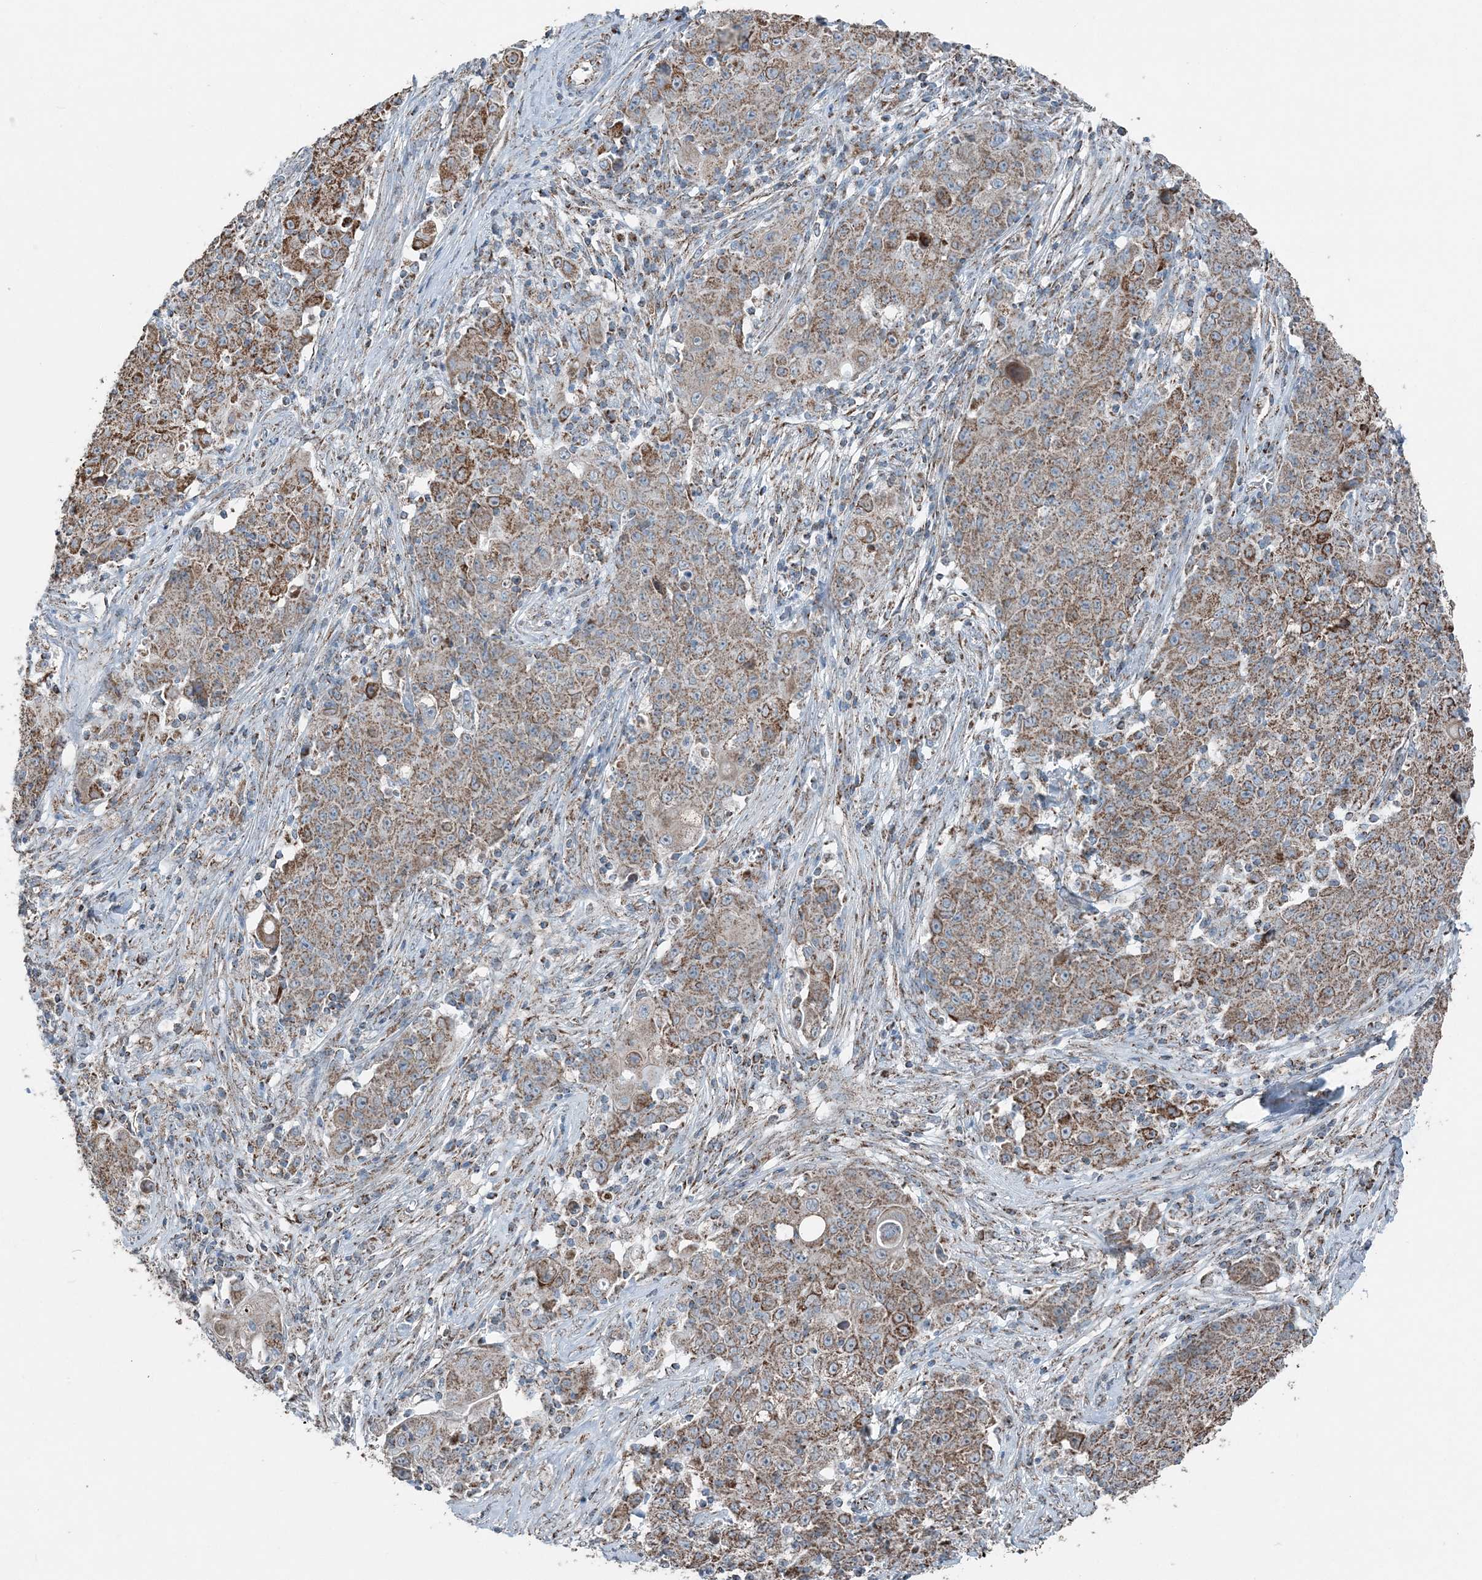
{"staining": {"intensity": "moderate", "quantity": ">75%", "location": "cytoplasmic/membranous"}, "tissue": "ovarian cancer", "cell_type": "Tumor cells", "image_type": "cancer", "snomed": [{"axis": "morphology", "description": "Carcinoma, endometroid"}, {"axis": "topography", "description": "Ovary"}], "caption": "Approximately >75% of tumor cells in ovarian cancer exhibit moderate cytoplasmic/membranous protein staining as visualized by brown immunohistochemical staining.", "gene": "SUCLG1", "patient": {"sex": "female", "age": 42}}